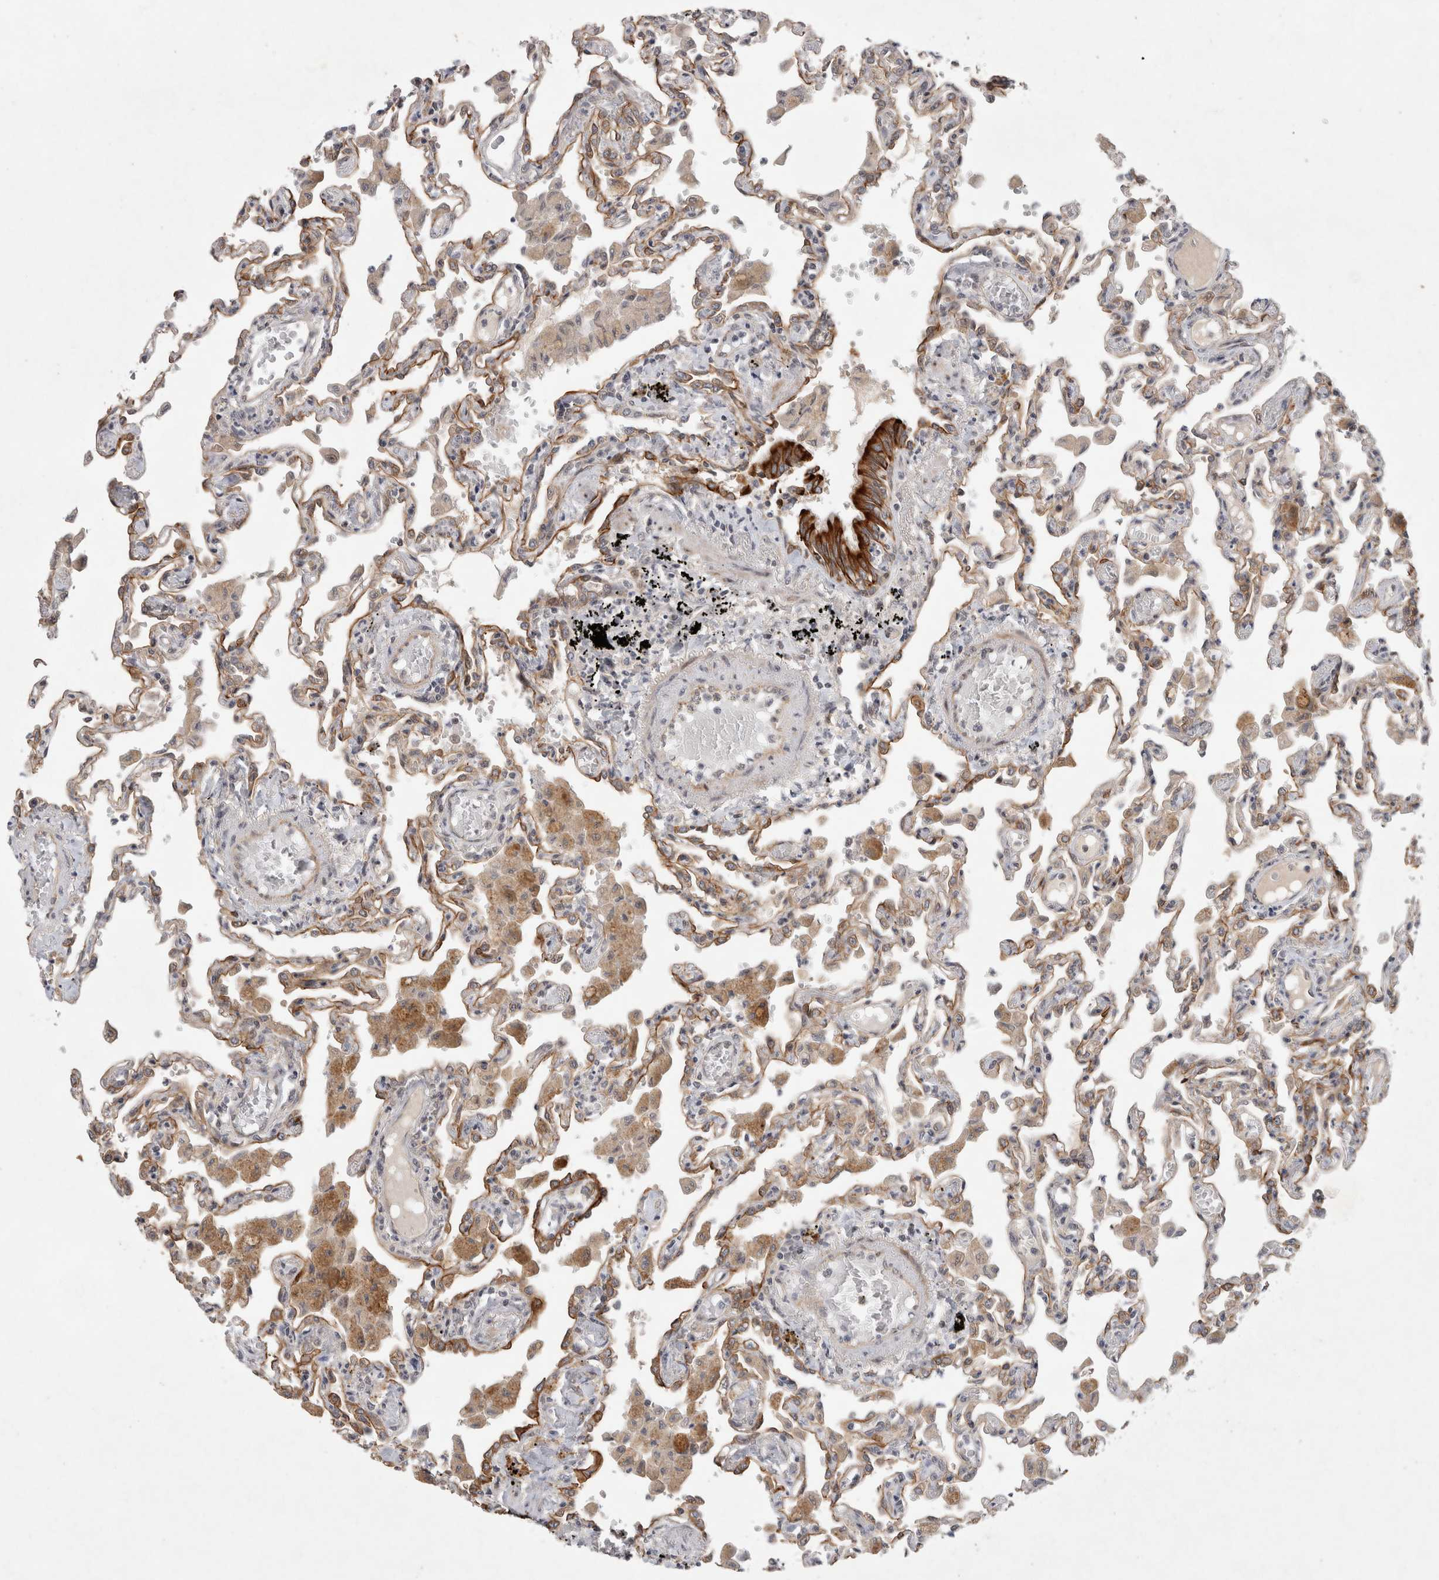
{"staining": {"intensity": "moderate", "quantity": ">75%", "location": "cytoplasmic/membranous"}, "tissue": "lung", "cell_type": "Alveolar cells", "image_type": "normal", "snomed": [{"axis": "morphology", "description": "Normal tissue, NOS"}, {"axis": "topography", "description": "Bronchus"}, {"axis": "topography", "description": "Lung"}], "caption": "A histopathology image of human lung stained for a protein demonstrates moderate cytoplasmic/membranous brown staining in alveolar cells.", "gene": "CRISPLD1", "patient": {"sex": "female", "age": 49}}